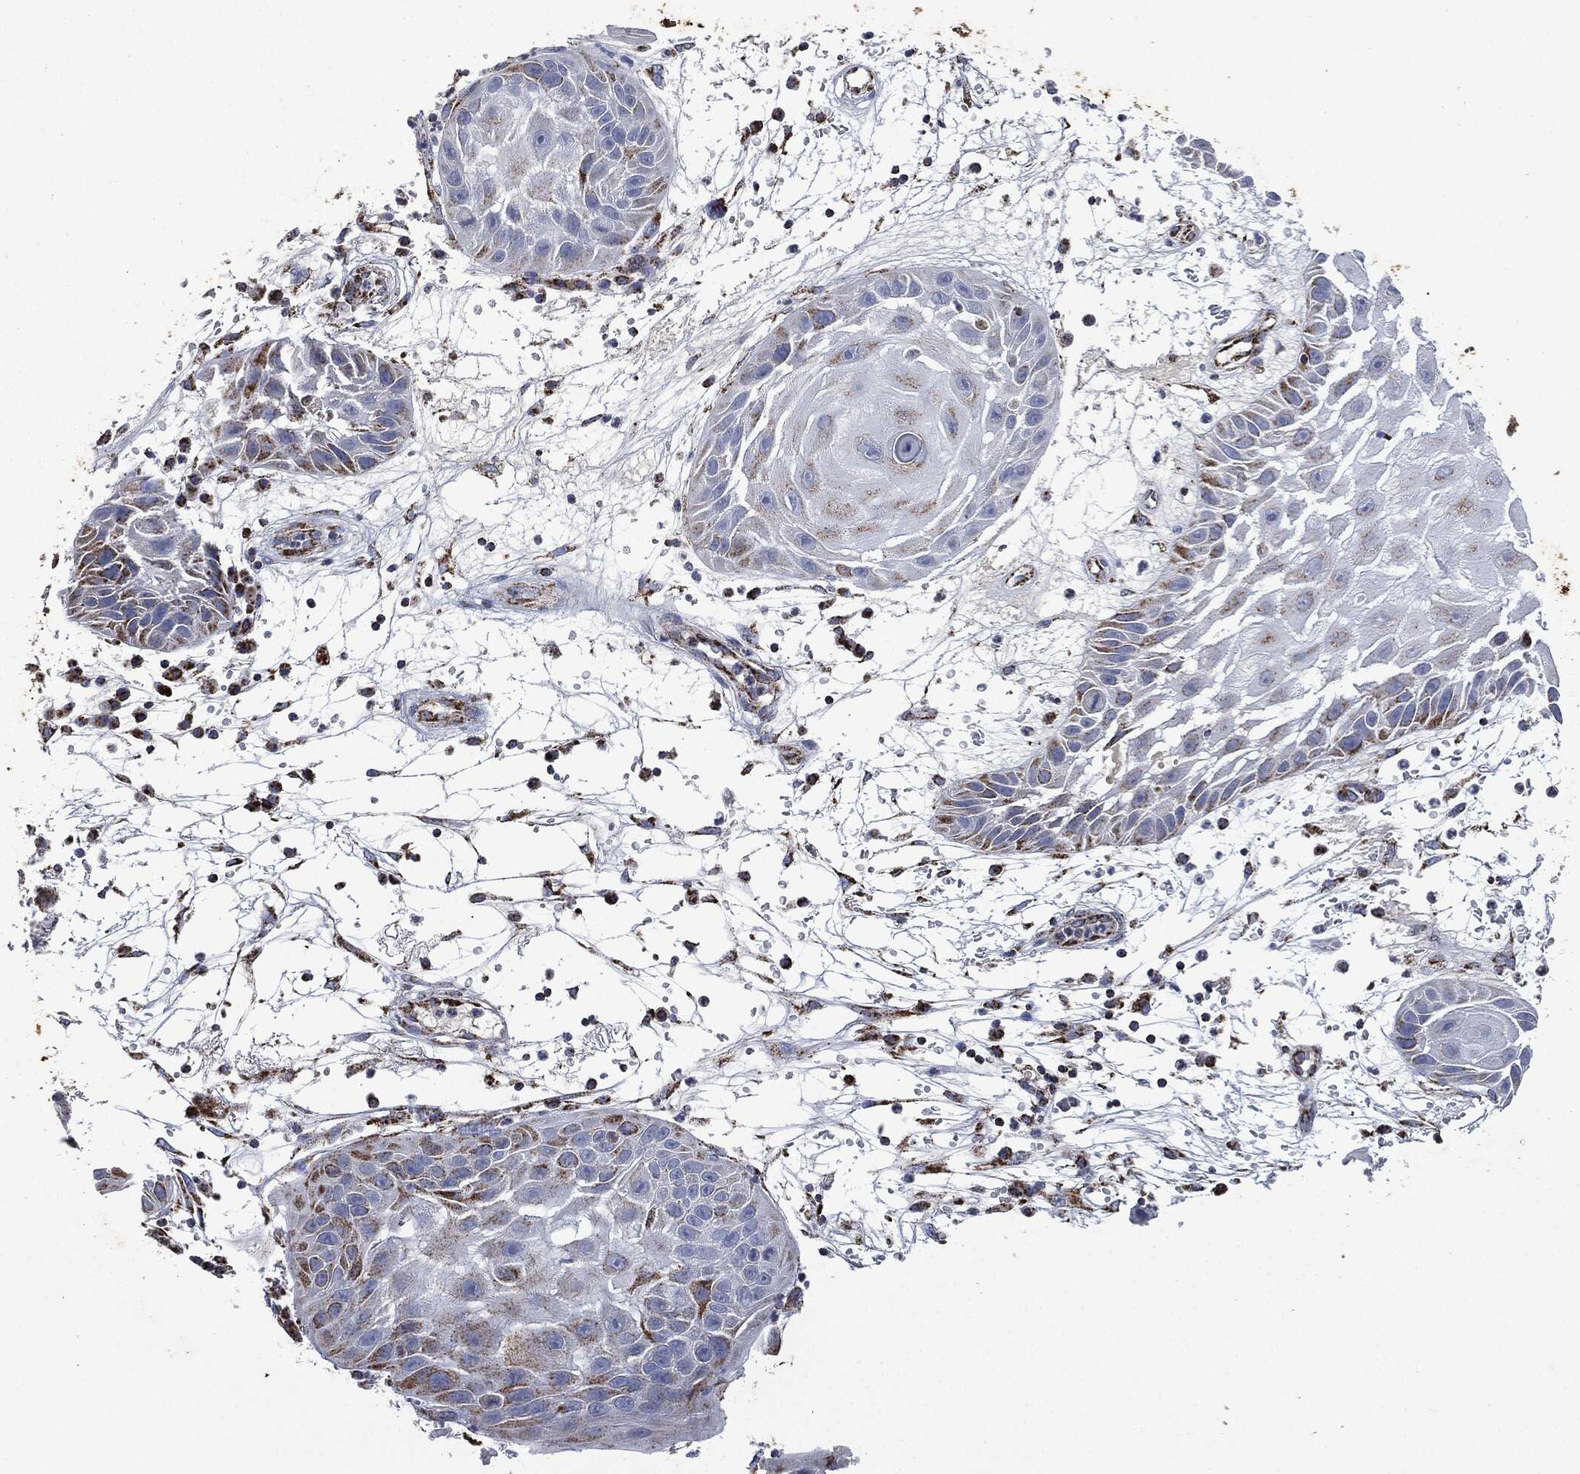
{"staining": {"intensity": "strong", "quantity": "25%-75%", "location": "cytoplasmic/membranous"}, "tissue": "skin cancer", "cell_type": "Tumor cells", "image_type": "cancer", "snomed": [{"axis": "morphology", "description": "Normal tissue, NOS"}, {"axis": "morphology", "description": "Squamous cell carcinoma, NOS"}, {"axis": "topography", "description": "Skin"}], "caption": "Strong cytoplasmic/membranous positivity for a protein is identified in about 25%-75% of tumor cells of skin cancer using IHC.", "gene": "RYK", "patient": {"sex": "male", "age": 79}}